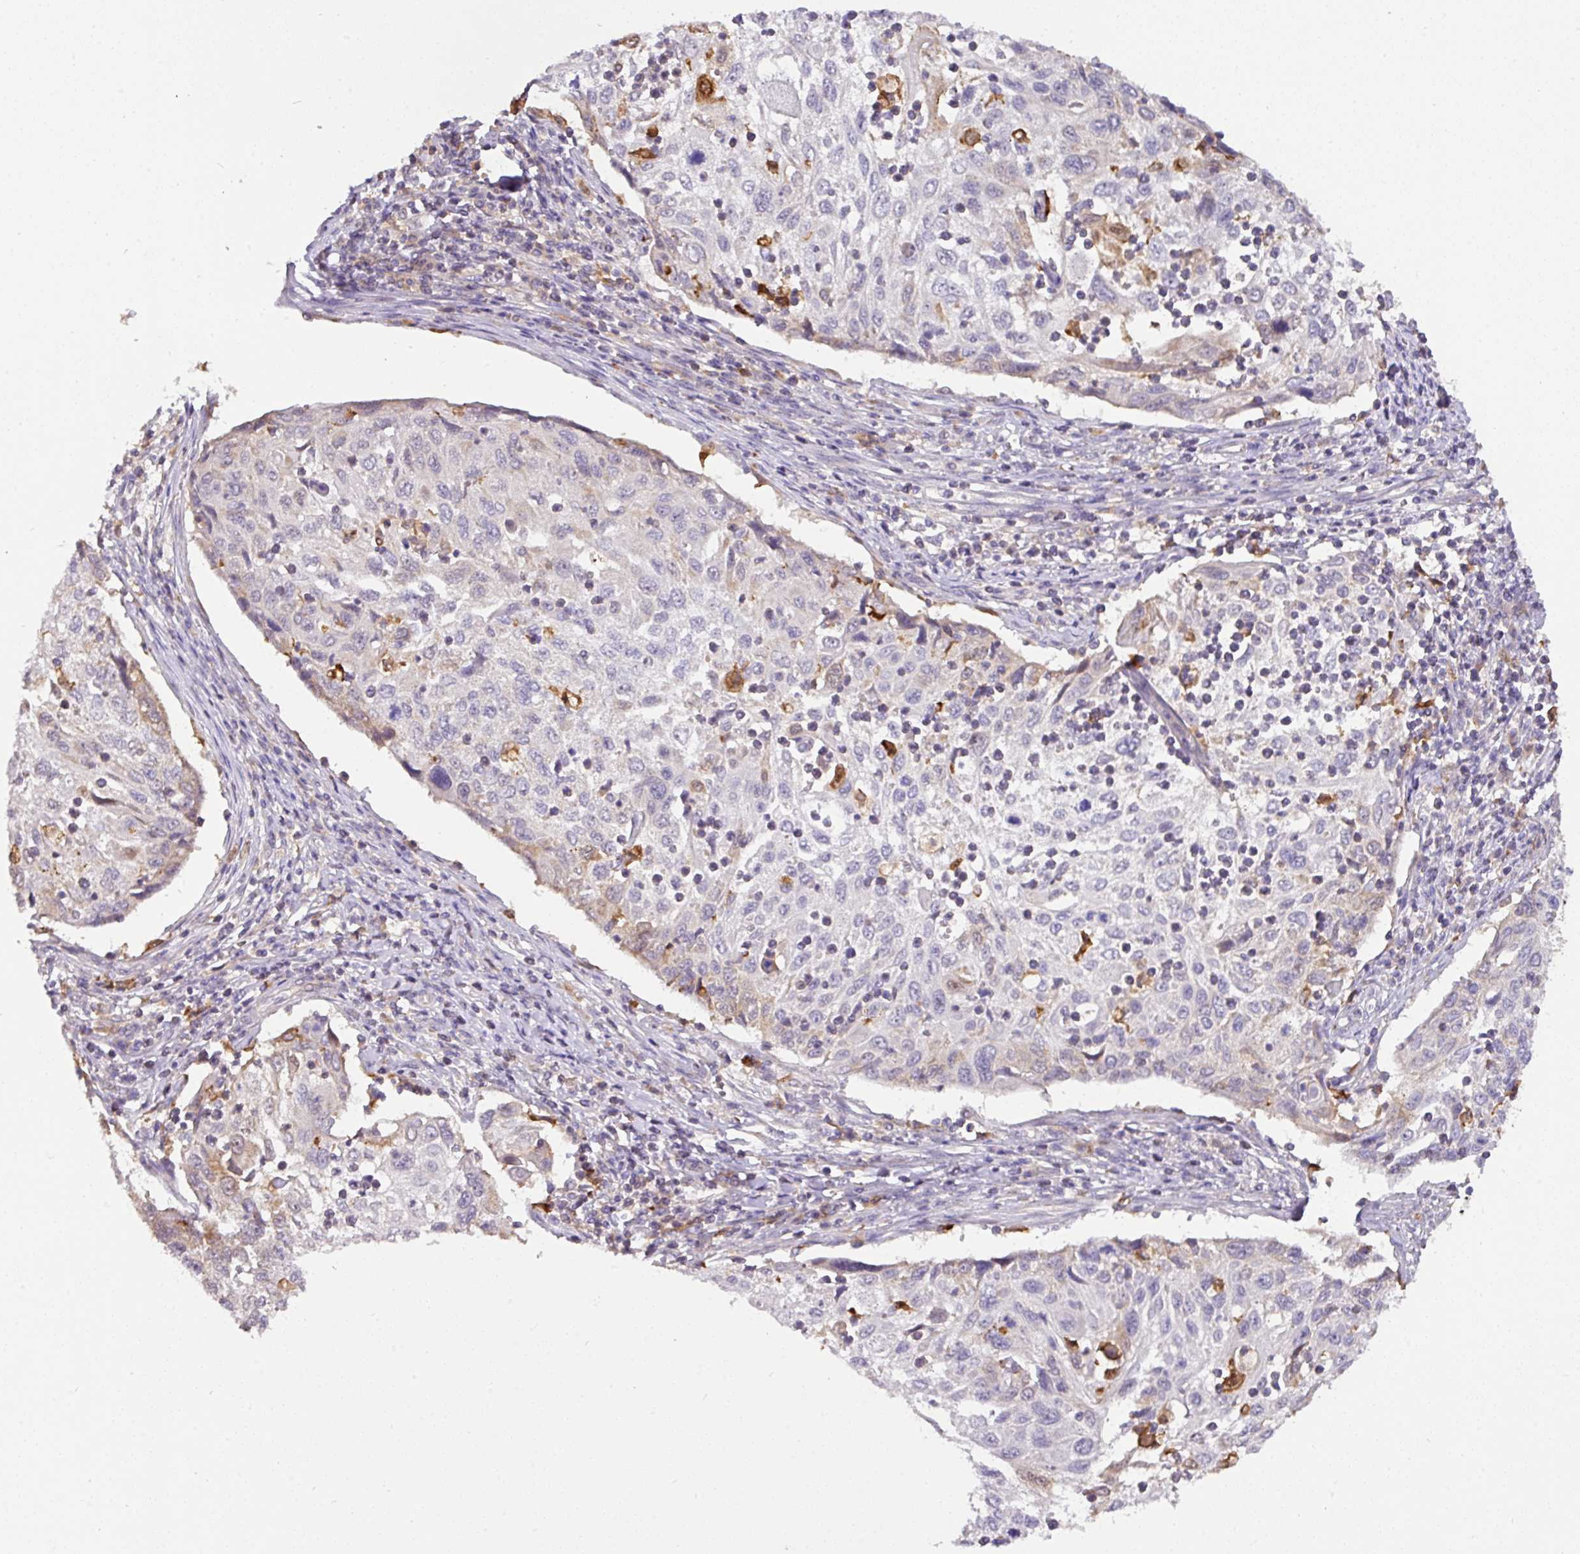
{"staining": {"intensity": "moderate", "quantity": "<25%", "location": "cytoplasmic/membranous"}, "tissue": "cervical cancer", "cell_type": "Tumor cells", "image_type": "cancer", "snomed": [{"axis": "morphology", "description": "Squamous cell carcinoma, NOS"}, {"axis": "topography", "description": "Cervix"}], "caption": "A brown stain highlights moderate cytoplasmic/membranous staining of a protein in cervical cancer (squamous cell carcinoma) tumor cells.", "gene": "GCNT7", "patient": {"sex": "female", "age": 70}}